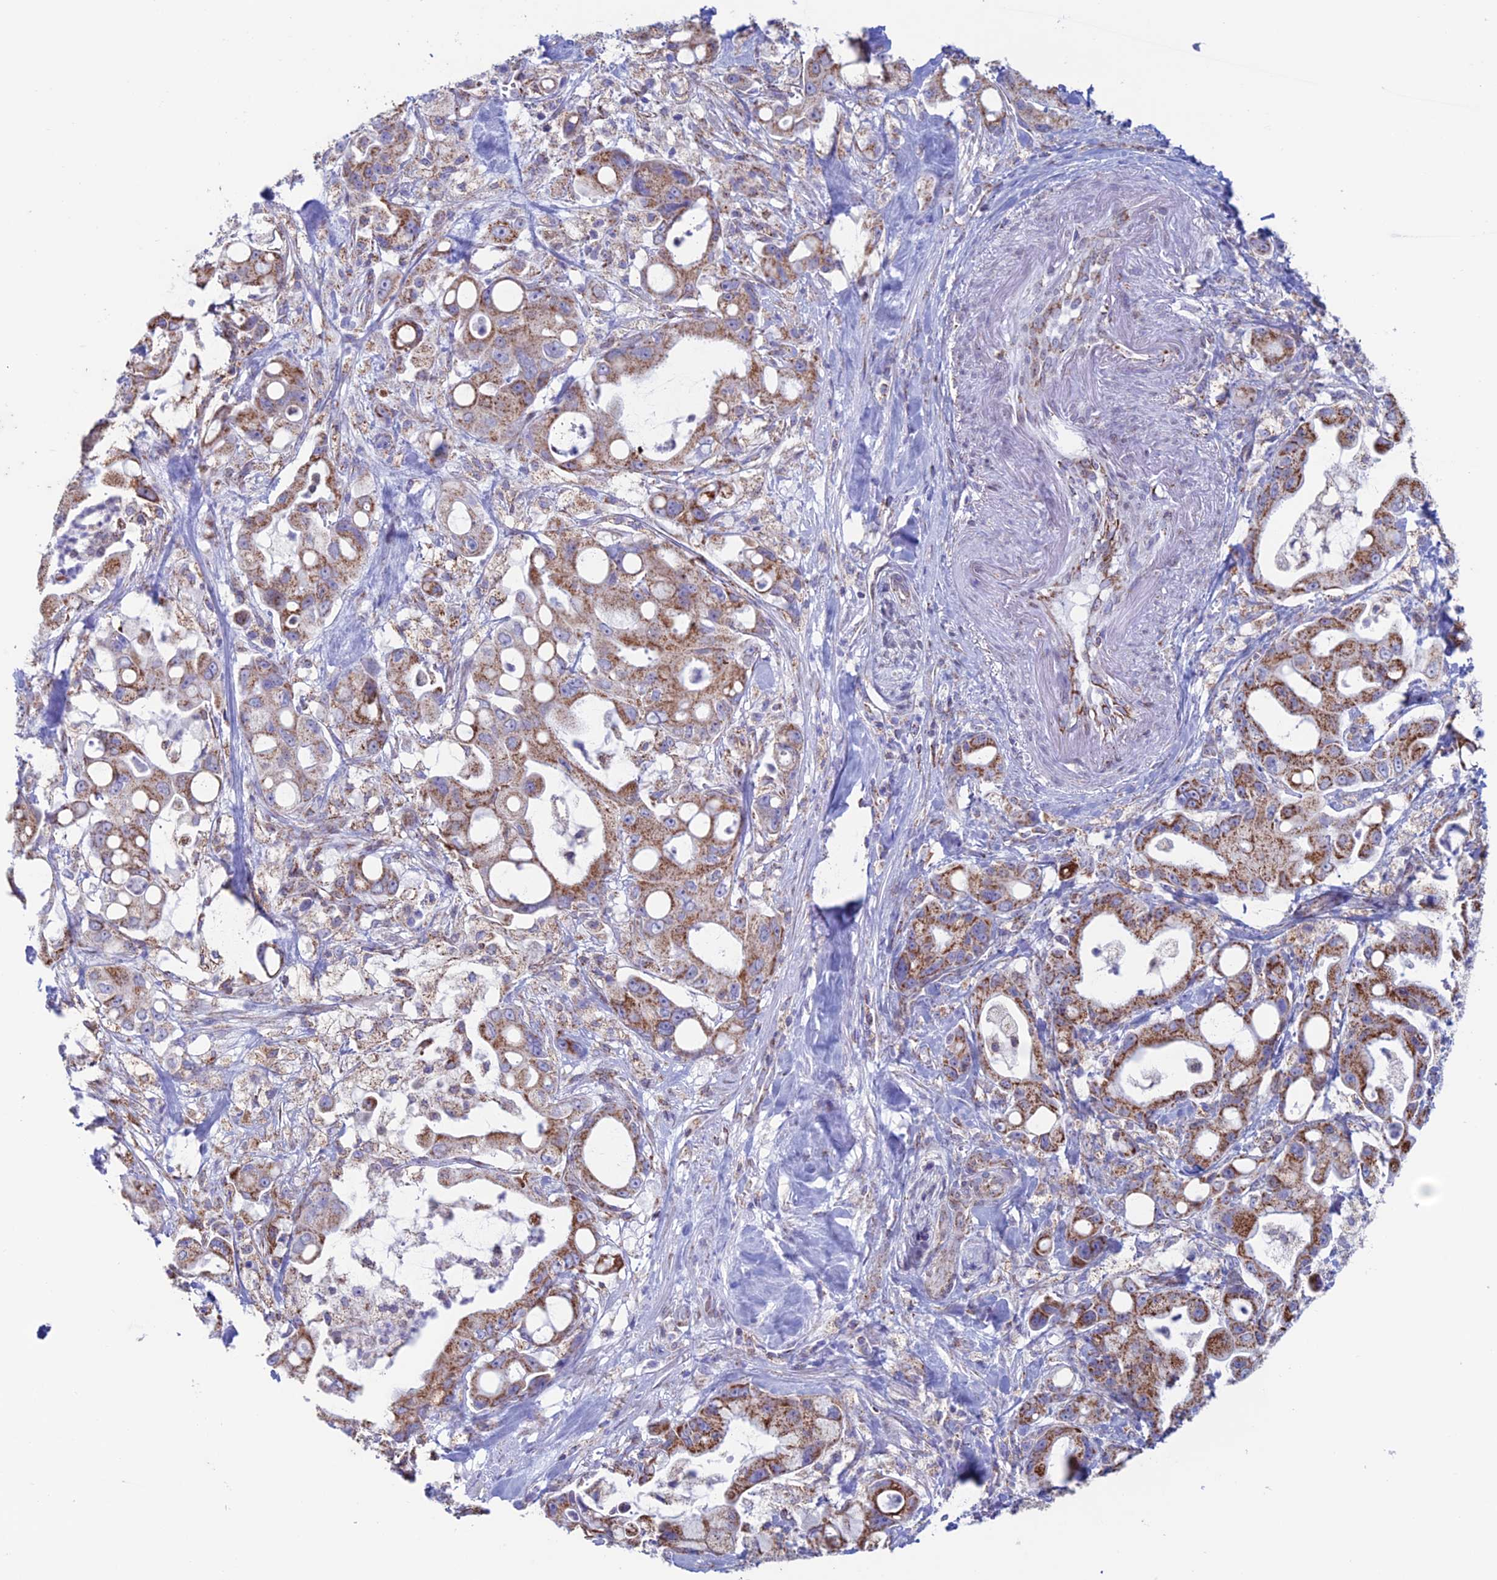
{"staining": {"intensity": "moderate", "quantity": ">75%", "location": "cytoplasmic/membranous"}, "tissue": "pancreatic cancer", "cell_type": "Tumor cells", "image_type": "cancer", "snomed": [{"axis": "morphology", "description": "Adenocarcinoma, NOS"}, {"axis": "topography", "description": "Pancreas"}], "caption": "Tumor cells display moderate cytoplasmic/membranous expression in approximately >75% of cells in adenocarcinoma (pancreatic).", "gene": "ZNG1B", "patient": {"sex": "male", "age": 68}}